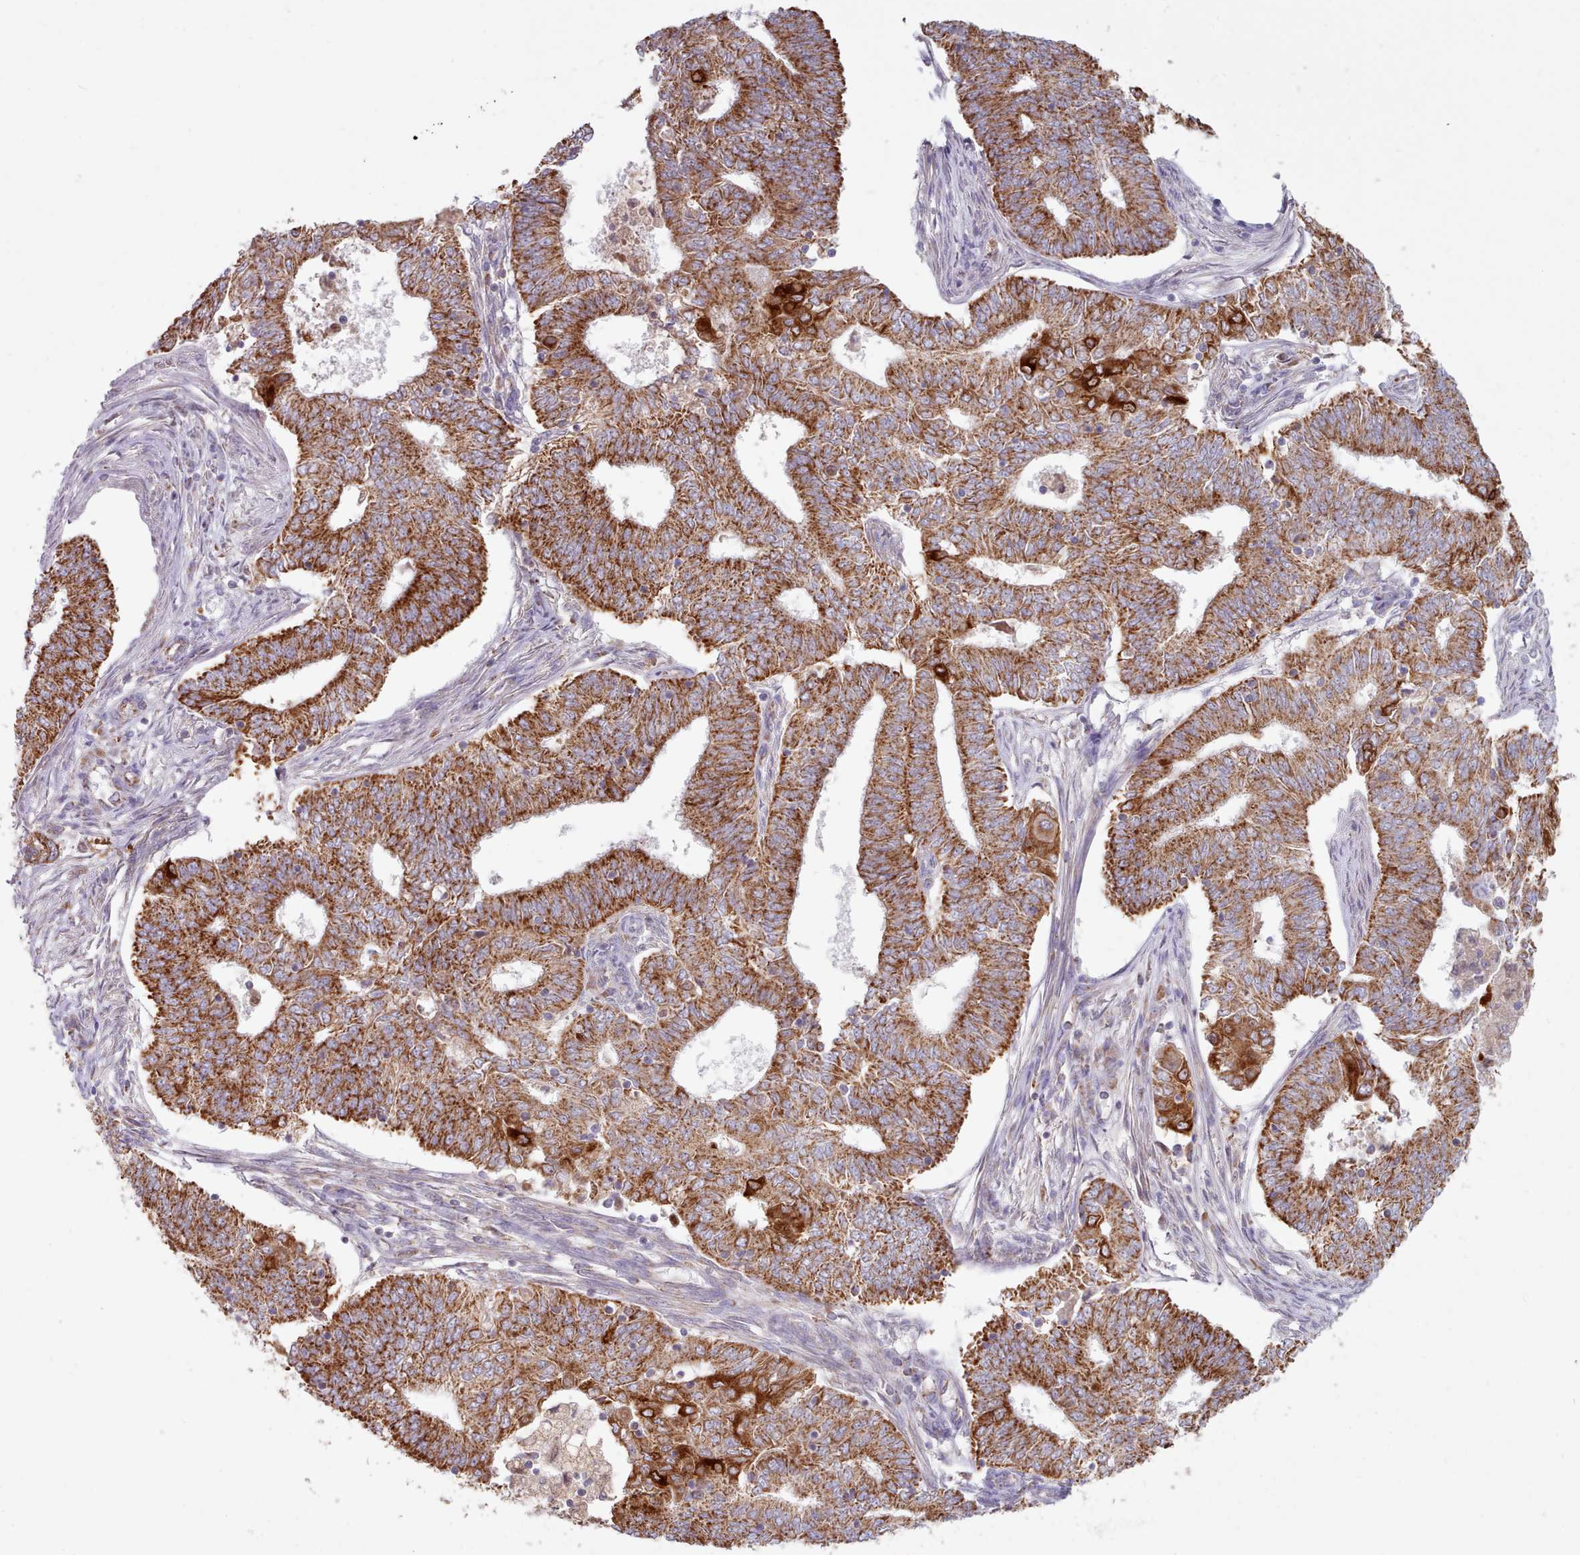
{"staining": {"intensity": "strong", "quantity": ">75%", "location": "cytoplasmic/membranous"}, "tissue": "endometrial cancer", "cell_type": "Tumor cells", "image_type": "cancer", "snomed": [{"axis": "morphology", "description": "Adenocarcinoma, NOS"}, {"axis": "topography", "description": "Endometrium"}], "caption": "Protein expression analysis of adenocarcinoma (endometrial) exhibits strong cytoplasmic/membranous positivity in approximately >75% of tumor cells. (IHC, brightfield microscopy, high magnification).", "gene": "HSDL2", "patient": {"sex": "female", "age": 62}}